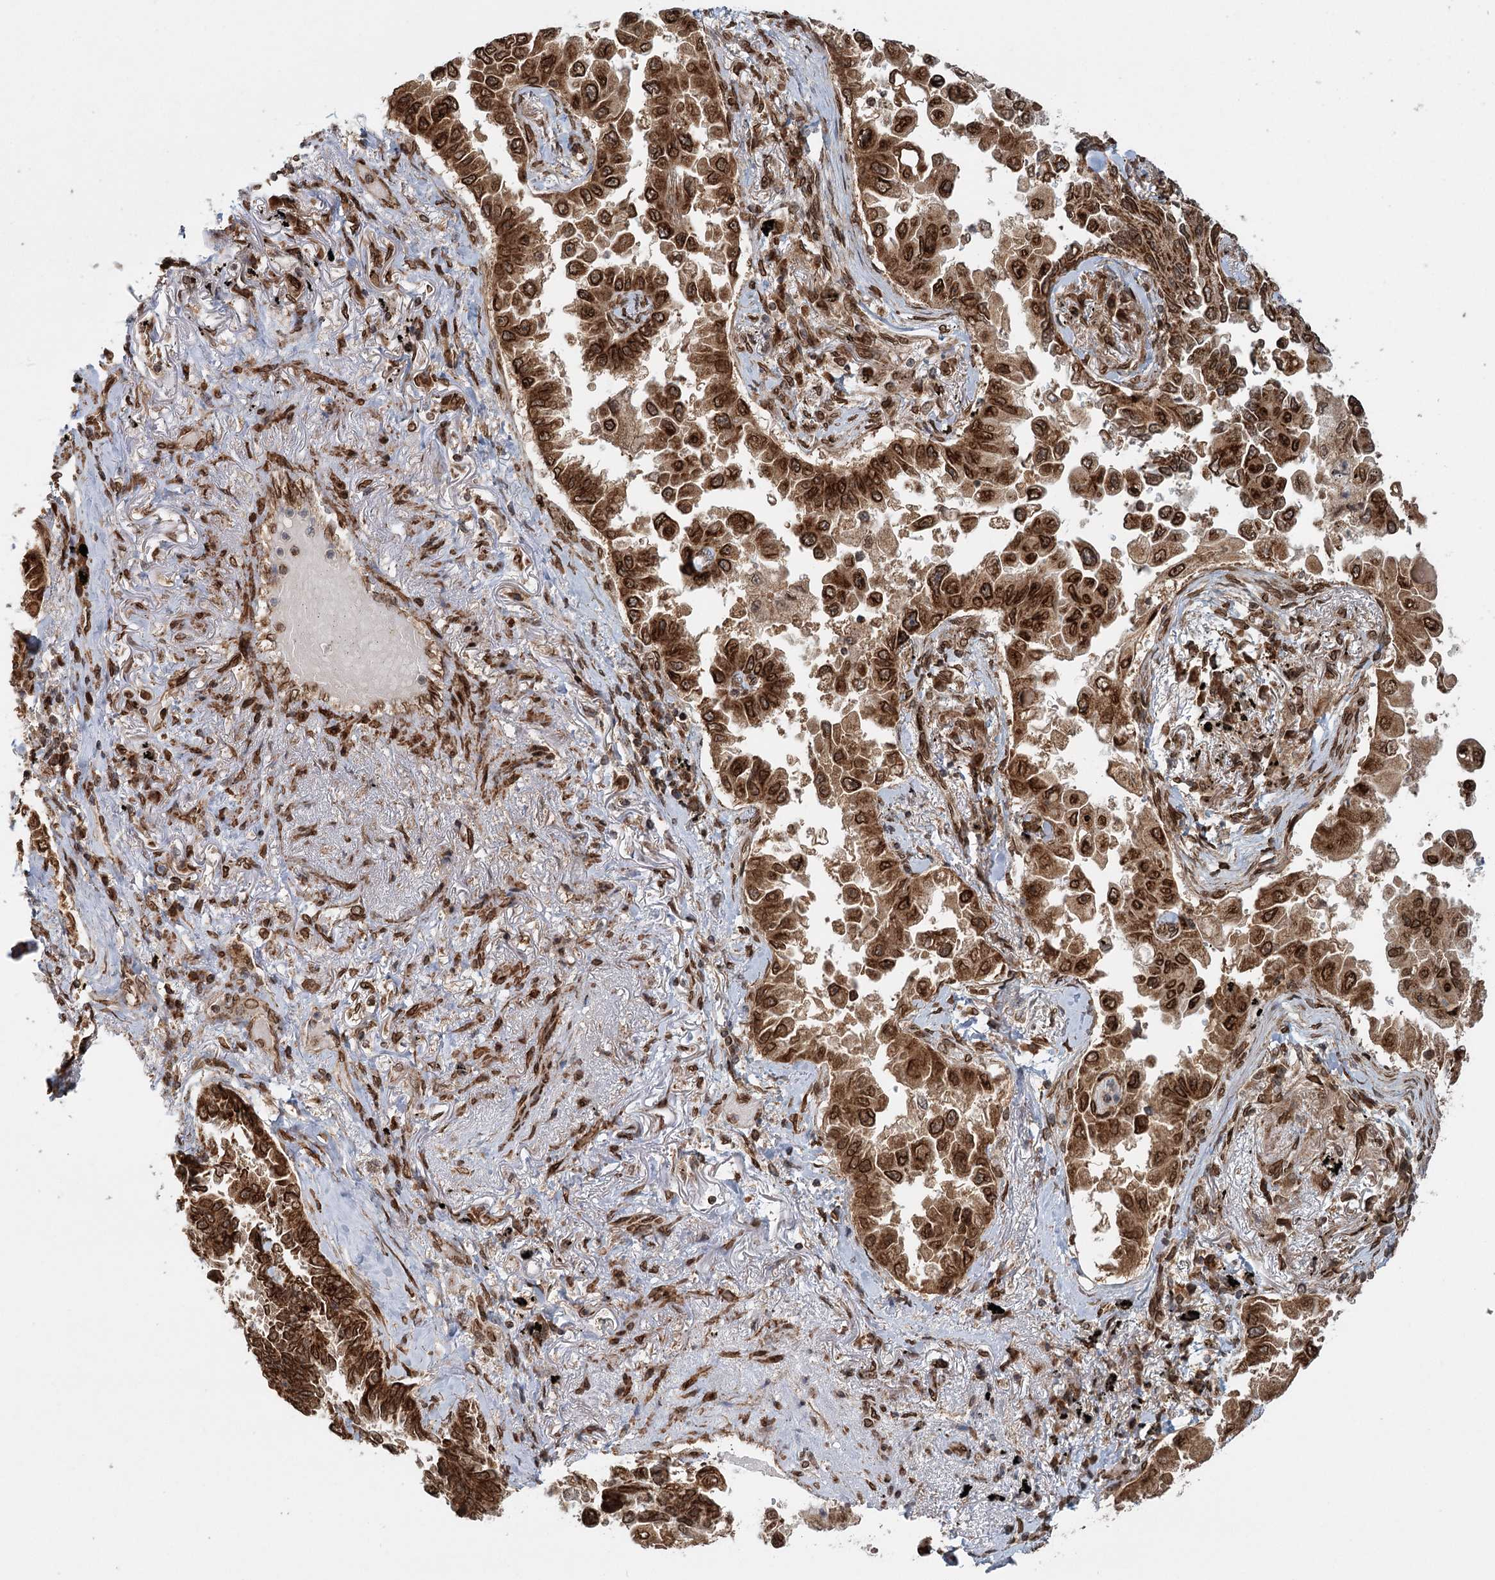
{"staining": {"intensity": "strong", "quantity": ">75%", "location": "cytoplasmic/membranous,nuclear"}, "tissue": "lung cancer", "cell_type": "Tumor cells", "image_type": "cancer", "snomed": [{"axis": "morphology", "description": "Adenocarcinoma, NOS"}, {"axis": "topography", "description": "Lung"}], "caption": "This is an image of IHC staining of lung cancer, which shows strong staining in the cytoplasmic/membranous and nuclear of tumor cells.", "gene": "BCKDHA", "patient": {"sex": "female", "age": 67}}